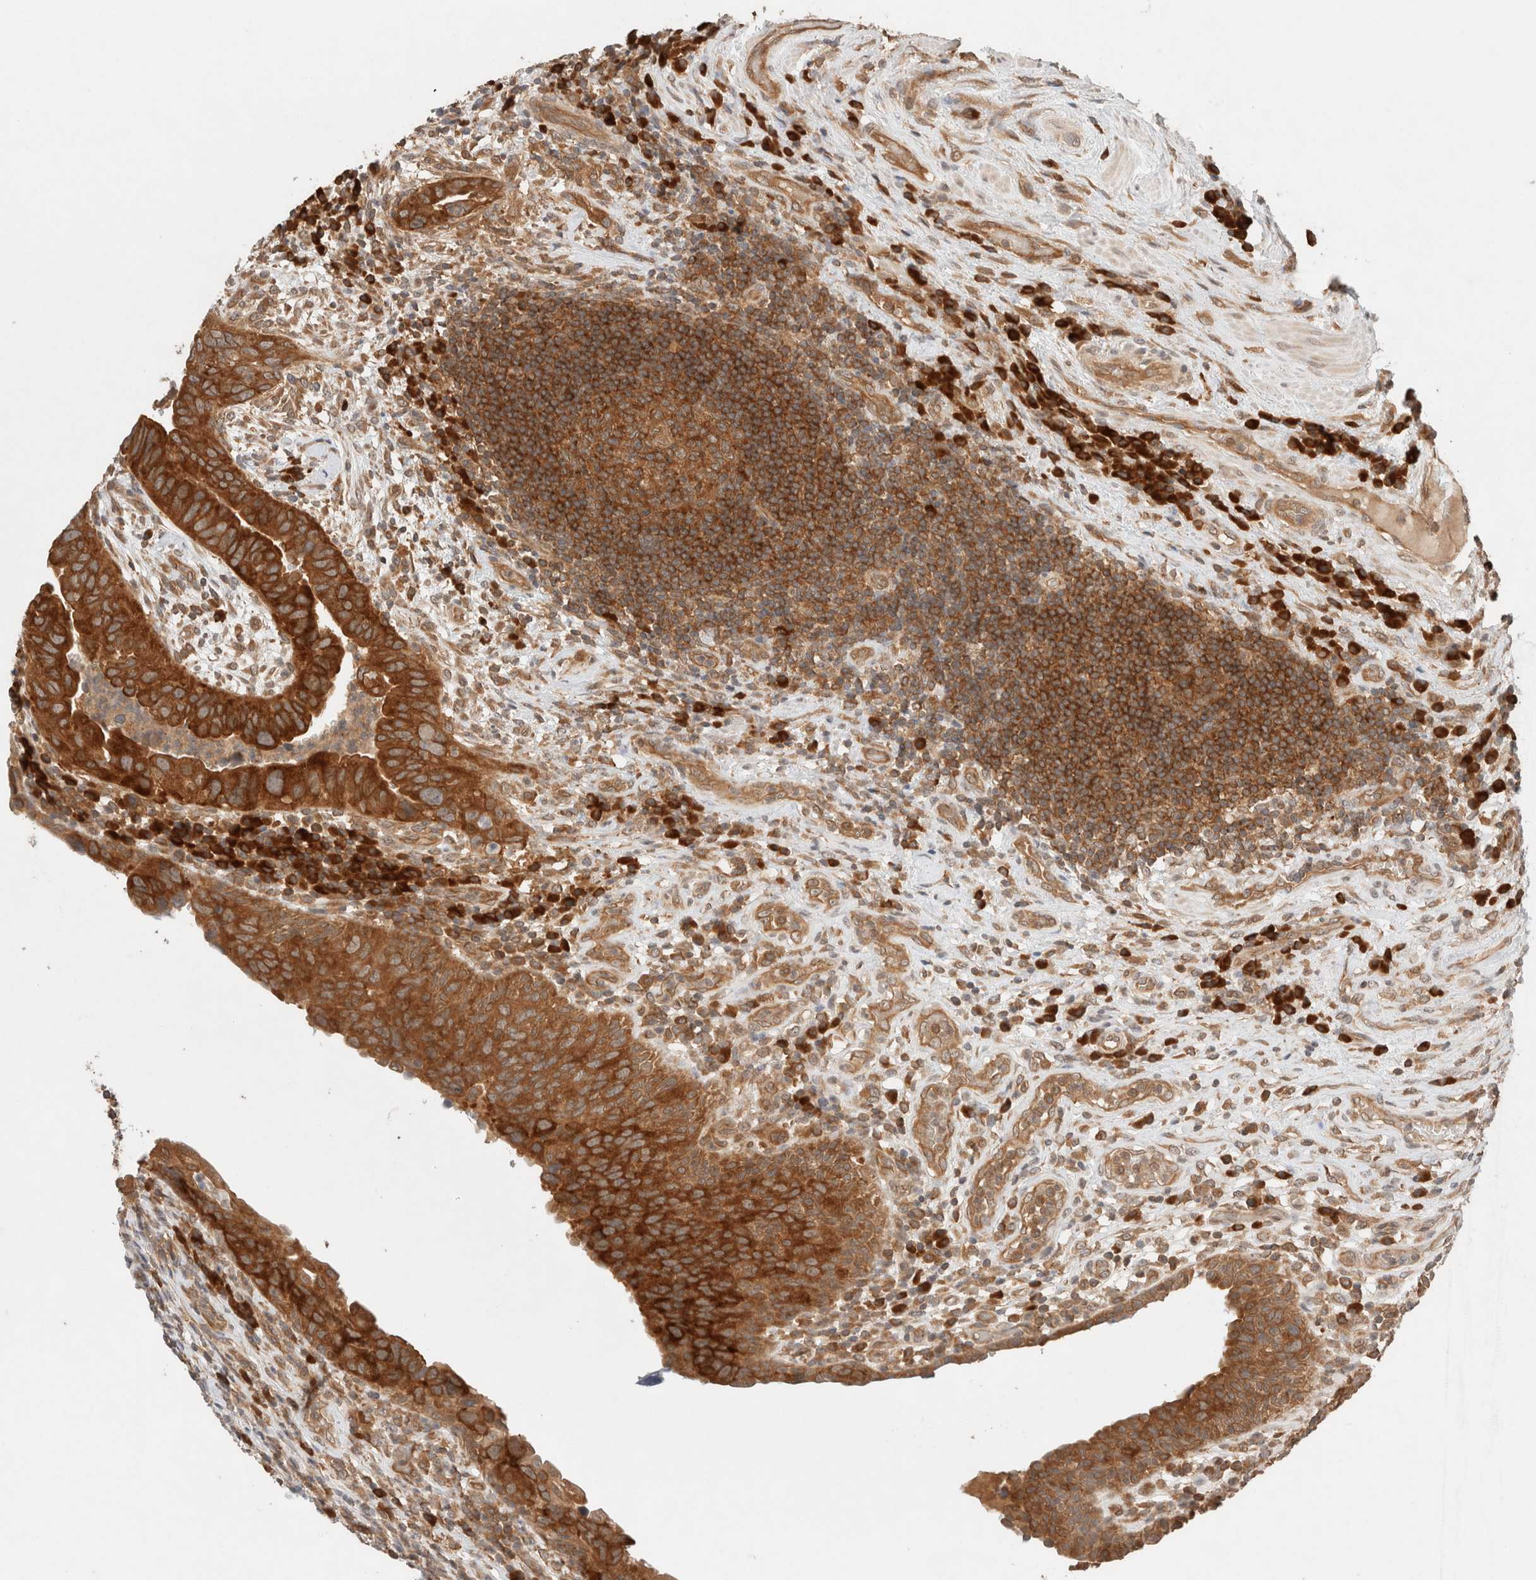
{"staining": {"intensity": "strong", "quantity": ">75%", "location": "cytoplasmic/membranous"}, "tissue": "urothelial cancer", "cell_type": "Tumor cells", "image_type": "cancer", "snomed": [{"axis": "morphology", "description": "Urothelial carcinoma, High grade"}, {"axis": "topography", "description": "Urinary bladder"}], "caption": "This is a micrograph of immunohistochemistry staining of urothelial cancer, which shows strong staining in the cytoplasmic/membranous of tumor cells.", "gene": "ARFGEF2", "patient": {"sex": "female", "age": 82}}